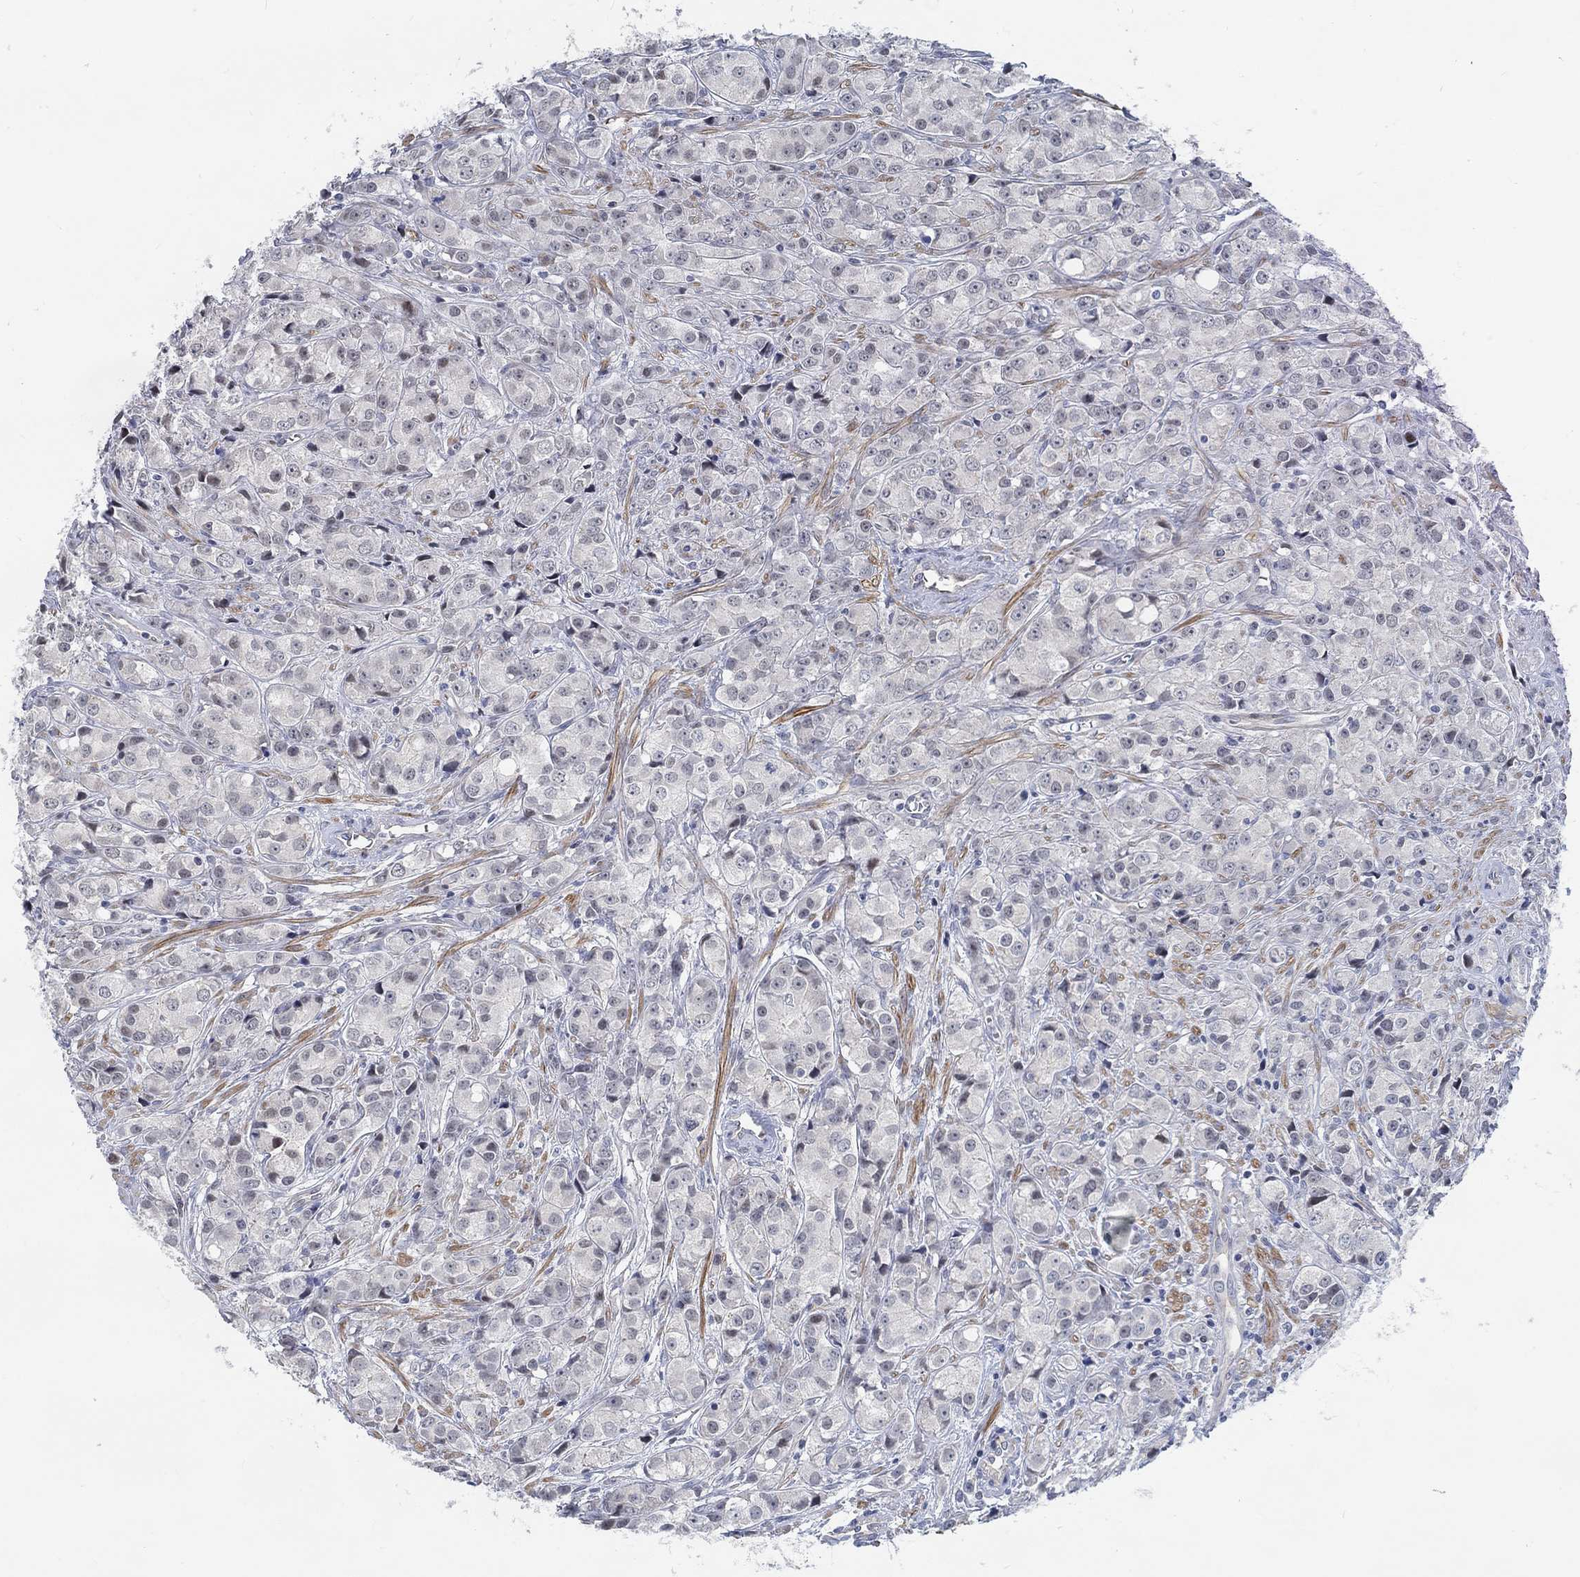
{"staining": {"intensity": "negative", "quantity": "none", "location": "none"}, "tissue": "prostate cancer", "cell_type": "Tumor cells", "image_type": "cancer", "snomed": [{"axis": "morphology", "description": "Adenocarcinoma, Medium grade"}, {"axis": "topography", "description": "Prostate"}], "caption": "Immunohistochemistry photomicrograph of neoplastic tissue: human adenocarcinoma (medium-grade) (prostate) stained with DAB demonstrates no significant protein expression in tumor cells.", "gene": "KCNH8", "patient": {"sex": "male", "age": 74}}